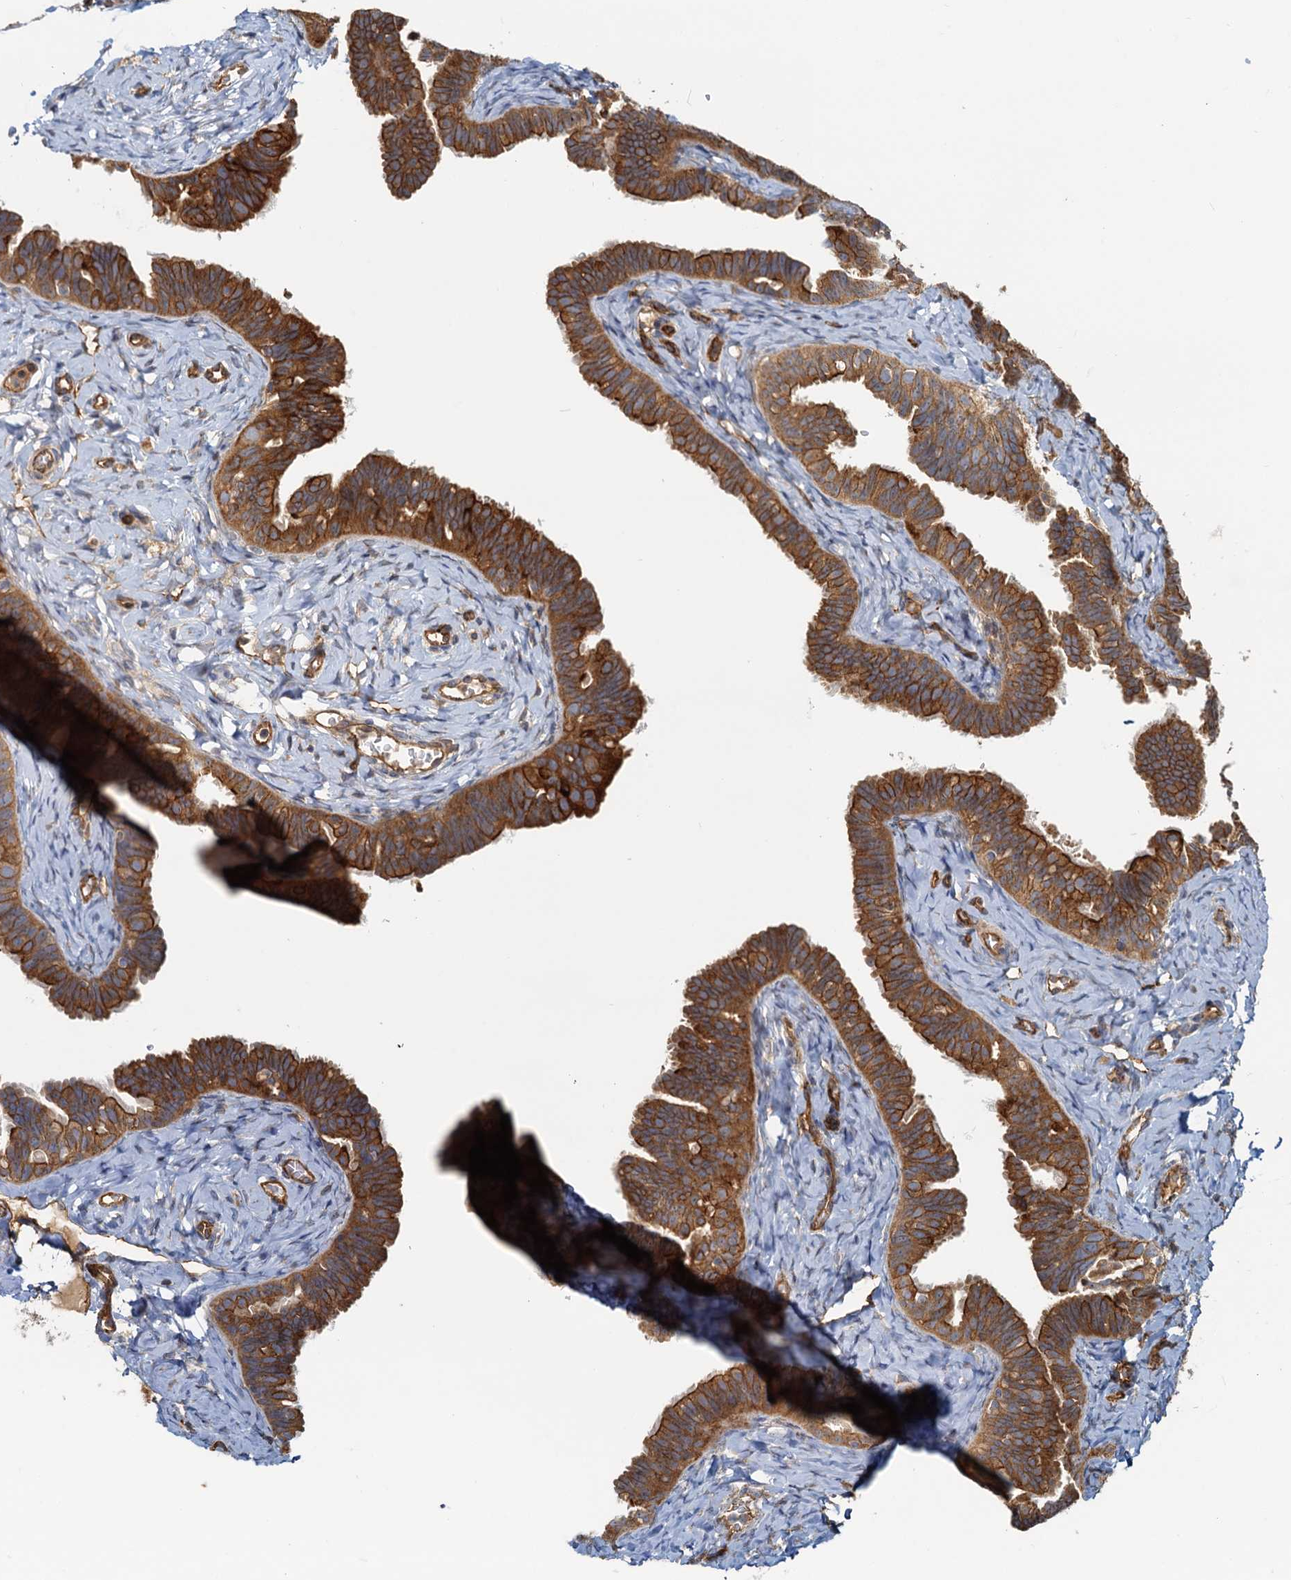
{"staining": {"intensity": "strong", "quantity": ">75%", "location": "cytoplasmic/membranous"}, "tissue": "fallopian tube", "cell_type": "Glandular cells", "image_type": "normal", "snomed": [{"axis": "morphology", "description": "Normal tissue, NOS"}, {"axis": "topography", "description": "Fallopian tube"}], "caption": "Brown immunohistochemical staining in benign human fallopian tube exhibits strong cytoplasmic/membranous staining in about >75% of glandular cells. The staining was performed using DAB (3,3'-diaminobenzidine) to visualize the protein expression in brown, while the nuclei were stained in blue with hematoxylin (Magnification: 20x).", "gene": "NIPAL3", "patient": {"sex": "female", "age": 65}}